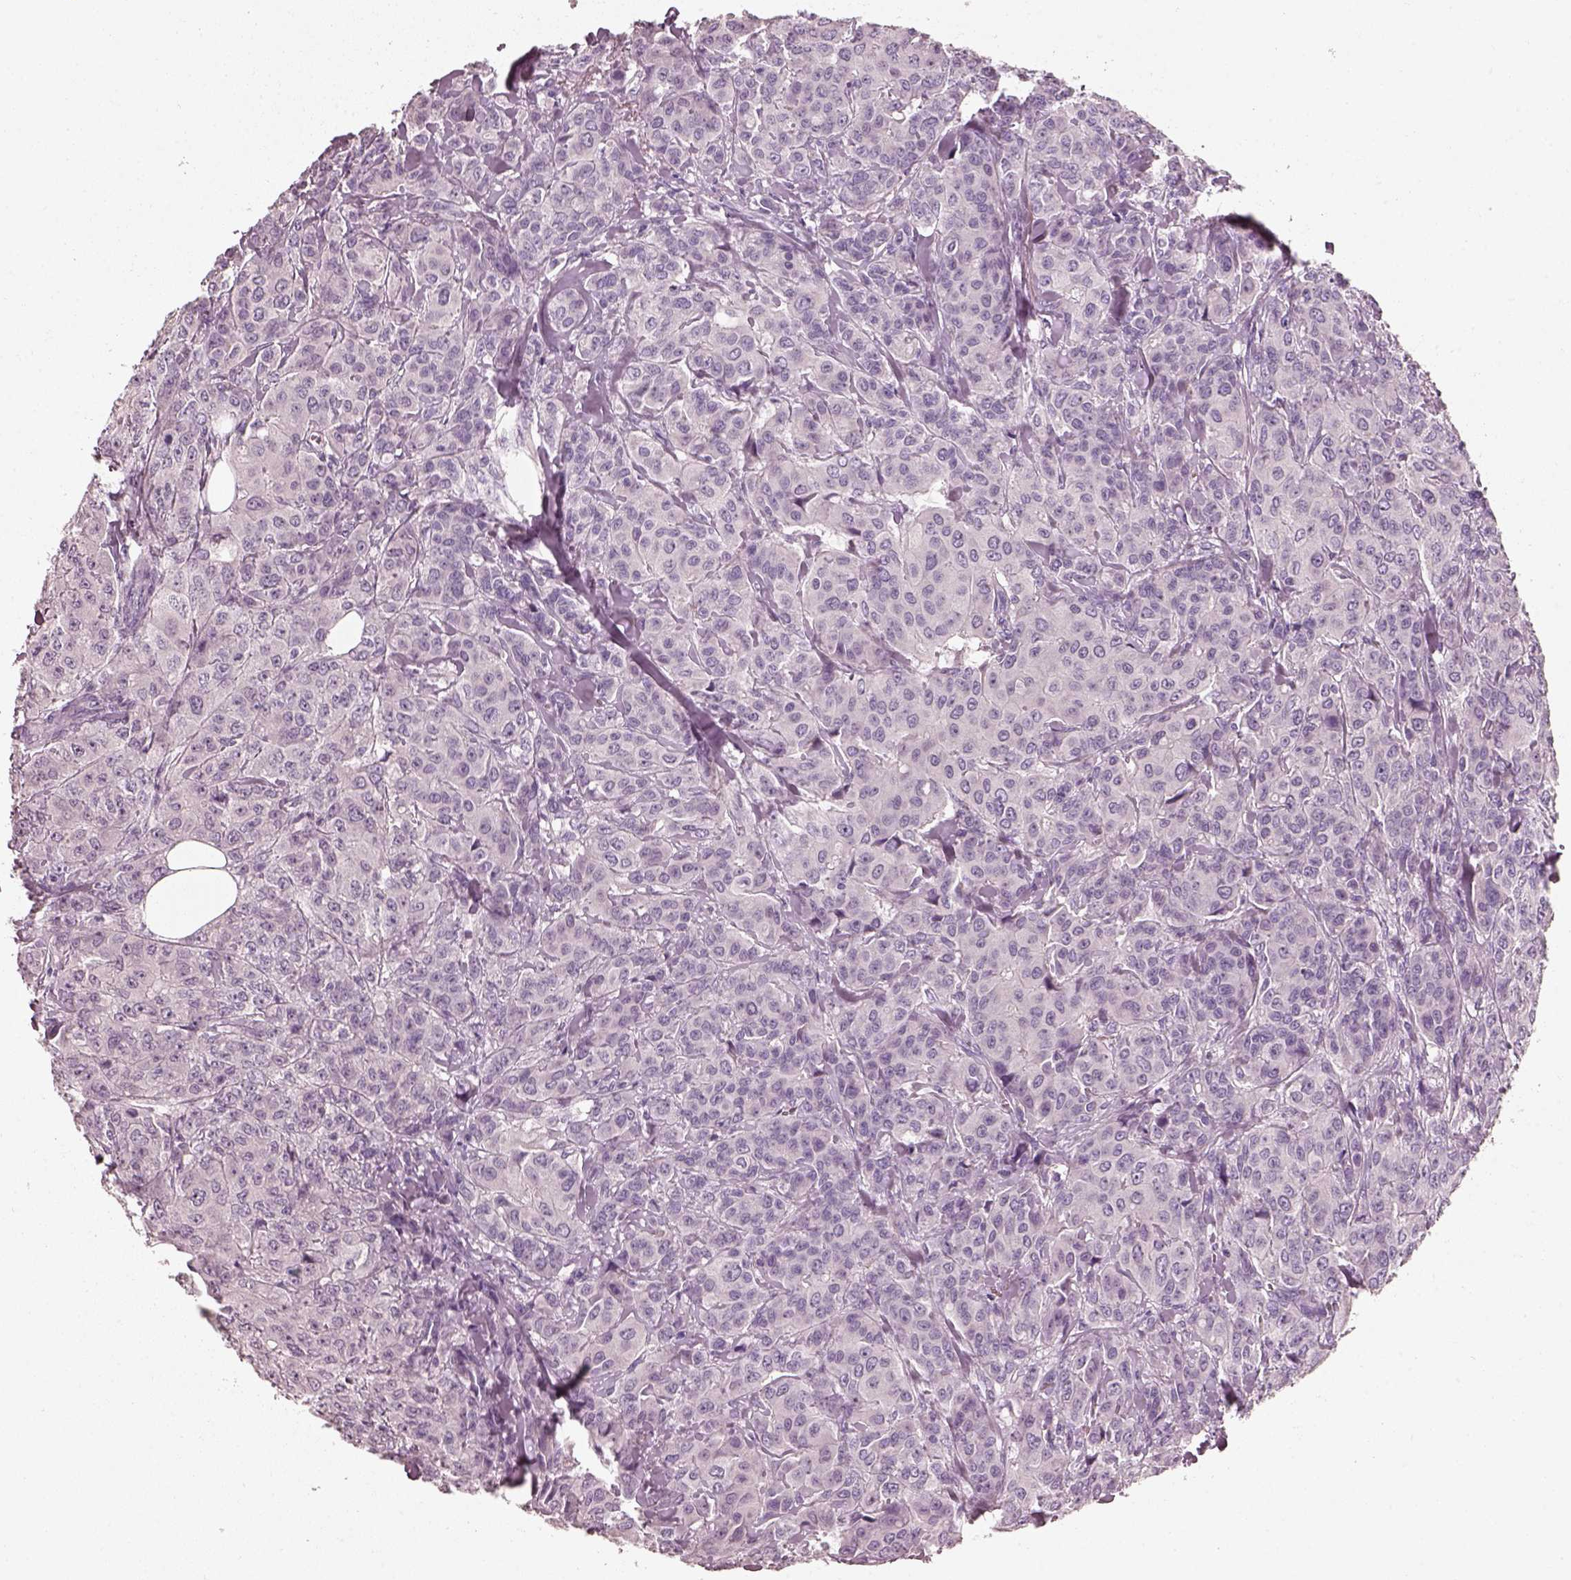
{"staining": {"intensity": "negative", "quantity": "none", "location": "none"}, "tissue": "breast cancer", "cell_type": "Tumor cells", "image_type": "cancer", "snomed": [{"axis": "morphology", "description": "Duct carcinoma"}, {"axis": "topography", "description": "Breast"}], "caption": "DAB (3,3'-diaminobenzidine) immunohistochemical staining of human breast cancer (intraductal carcinoma) reveals no significant expression in tumor cells.", "gene": "PNOC", "patient": {"sex": "female", "age": 43}}